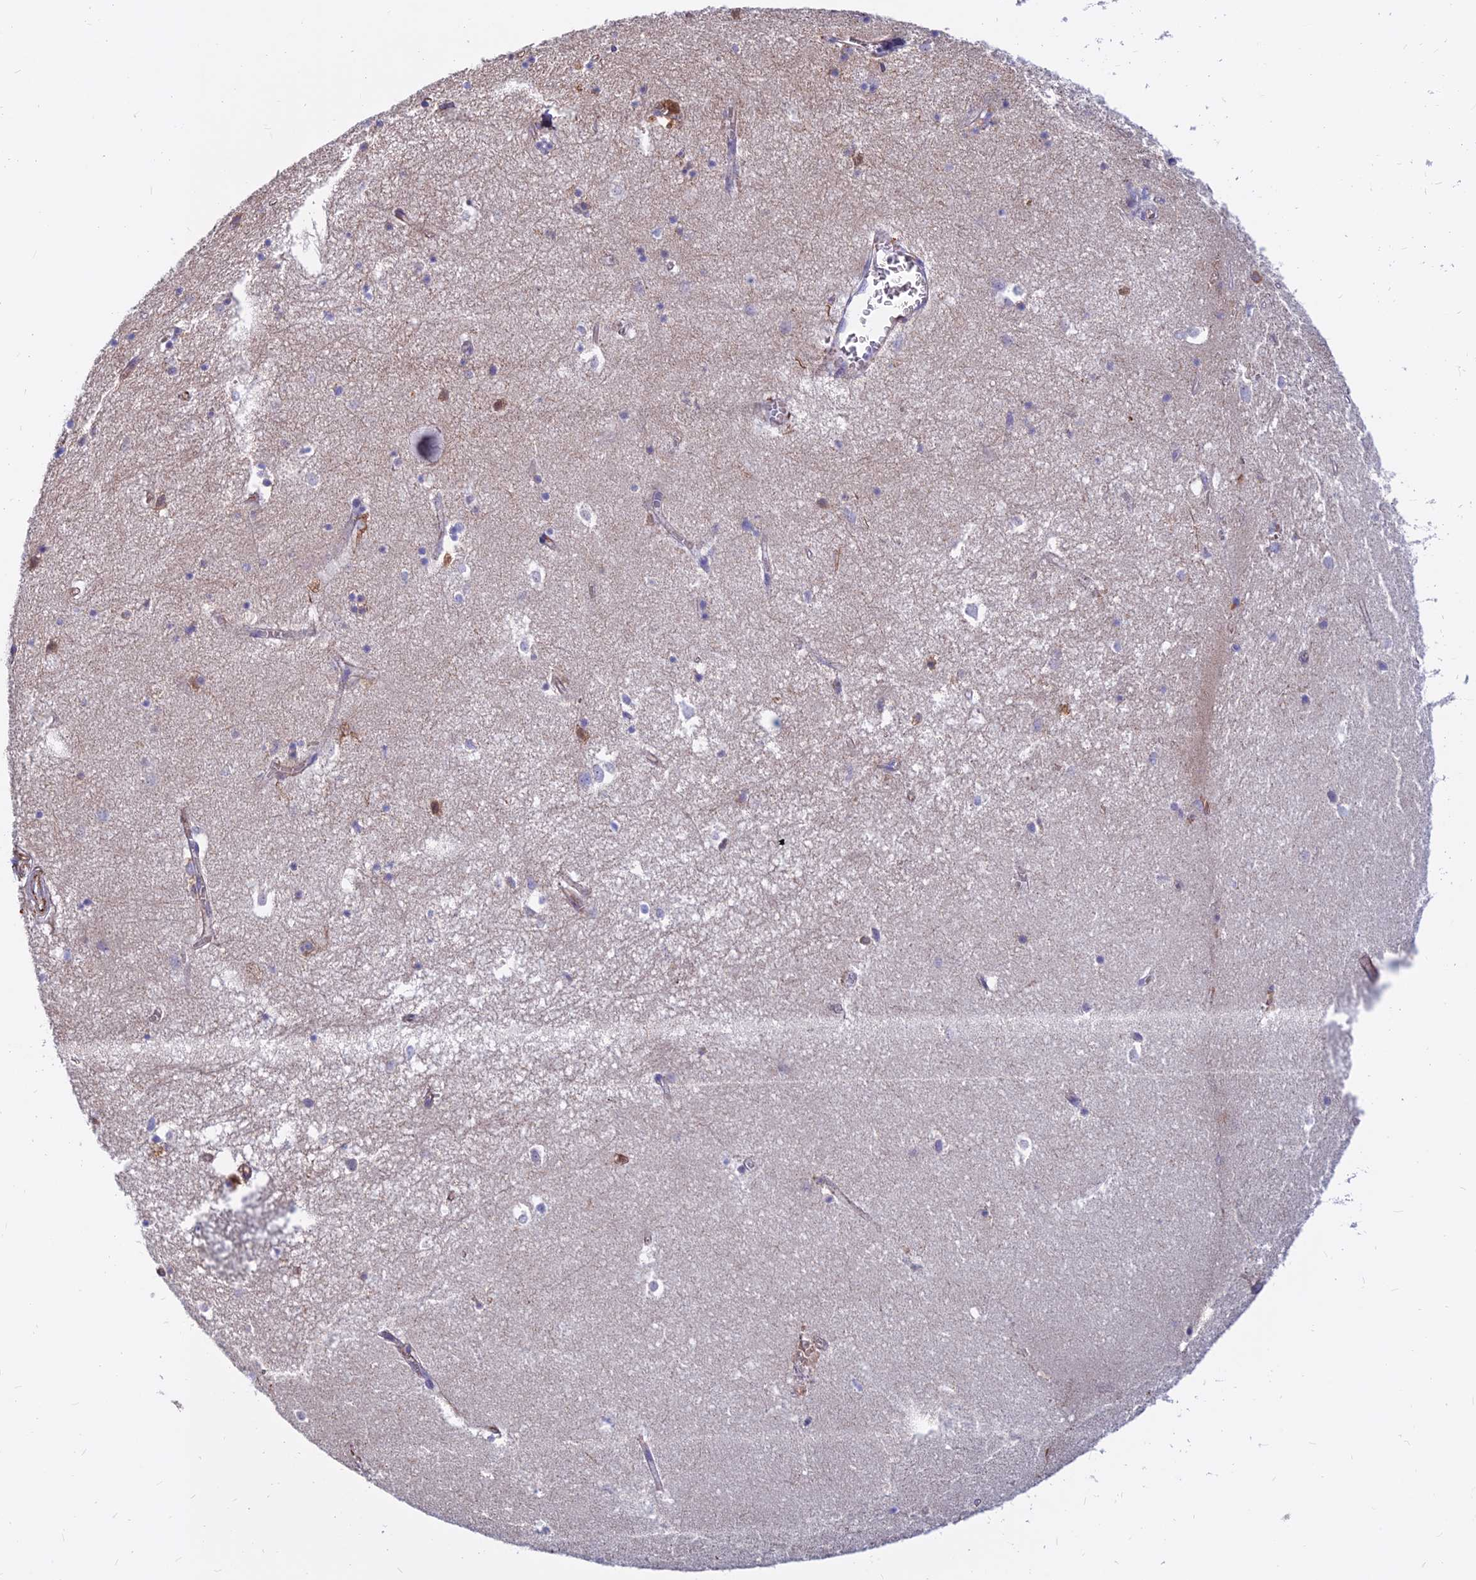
{"staining": {"intensity": "moderate", "quantity": "<25%", "location": "cytoplasmic/membranous"}, "tissue": "hippocampus", "cell_type": "Glial cells", "image_type": "normal", "snomed": [{"axis": "morphology", "description": "Normal tissue, NOS"}, {"axis": "topography", "description": "Hippocampus"}], "caption": "Immunohistochemical staining of unremarkable human hippocampus exhibits low levels of moderate cytoplasmic/membranous positivity in about <25% of glial cells.", "gene": "CDK18", "patient": {"sex": "female", "age": 64}}